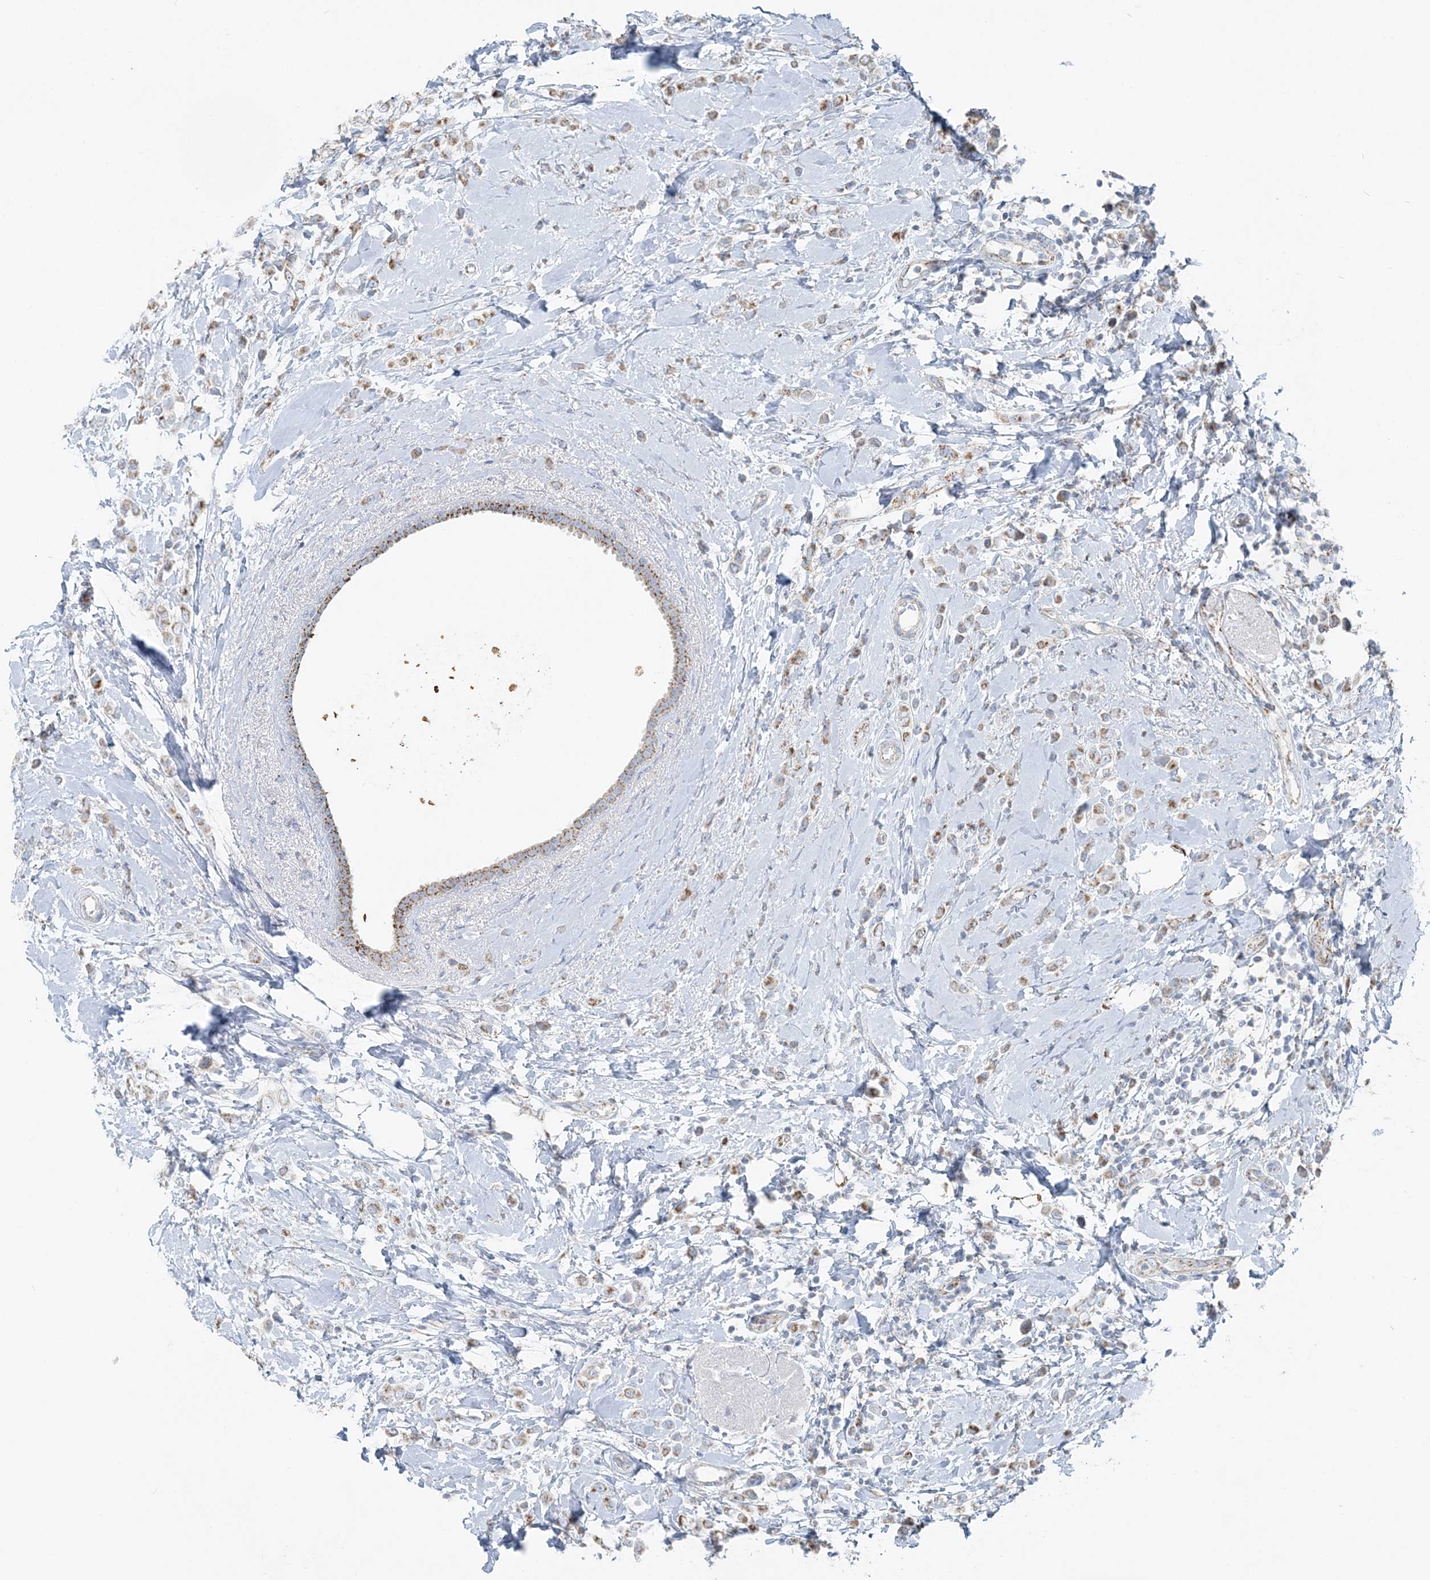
{"staining": {"intensity": "moderate", "quantity": ">75%", "location": "cytoplasmic/membranous"}, "tissue": "breast cancer", "cell_type": "Tumor cells", "image_type": "cancer", "snomed": [{"axis": "morphology", "description": "Lobular carcinoma"}, {"axis": "topography", "description": "Breast"}], "caption": "Protein staining of breast cancer (lobular carcinoma) tissue exhibits moderate cytoplasmic/membranous expression in approximately >75% of tumor cells.", "gene": "PCCB", "patient": {"sex": "female", "age": 47}}